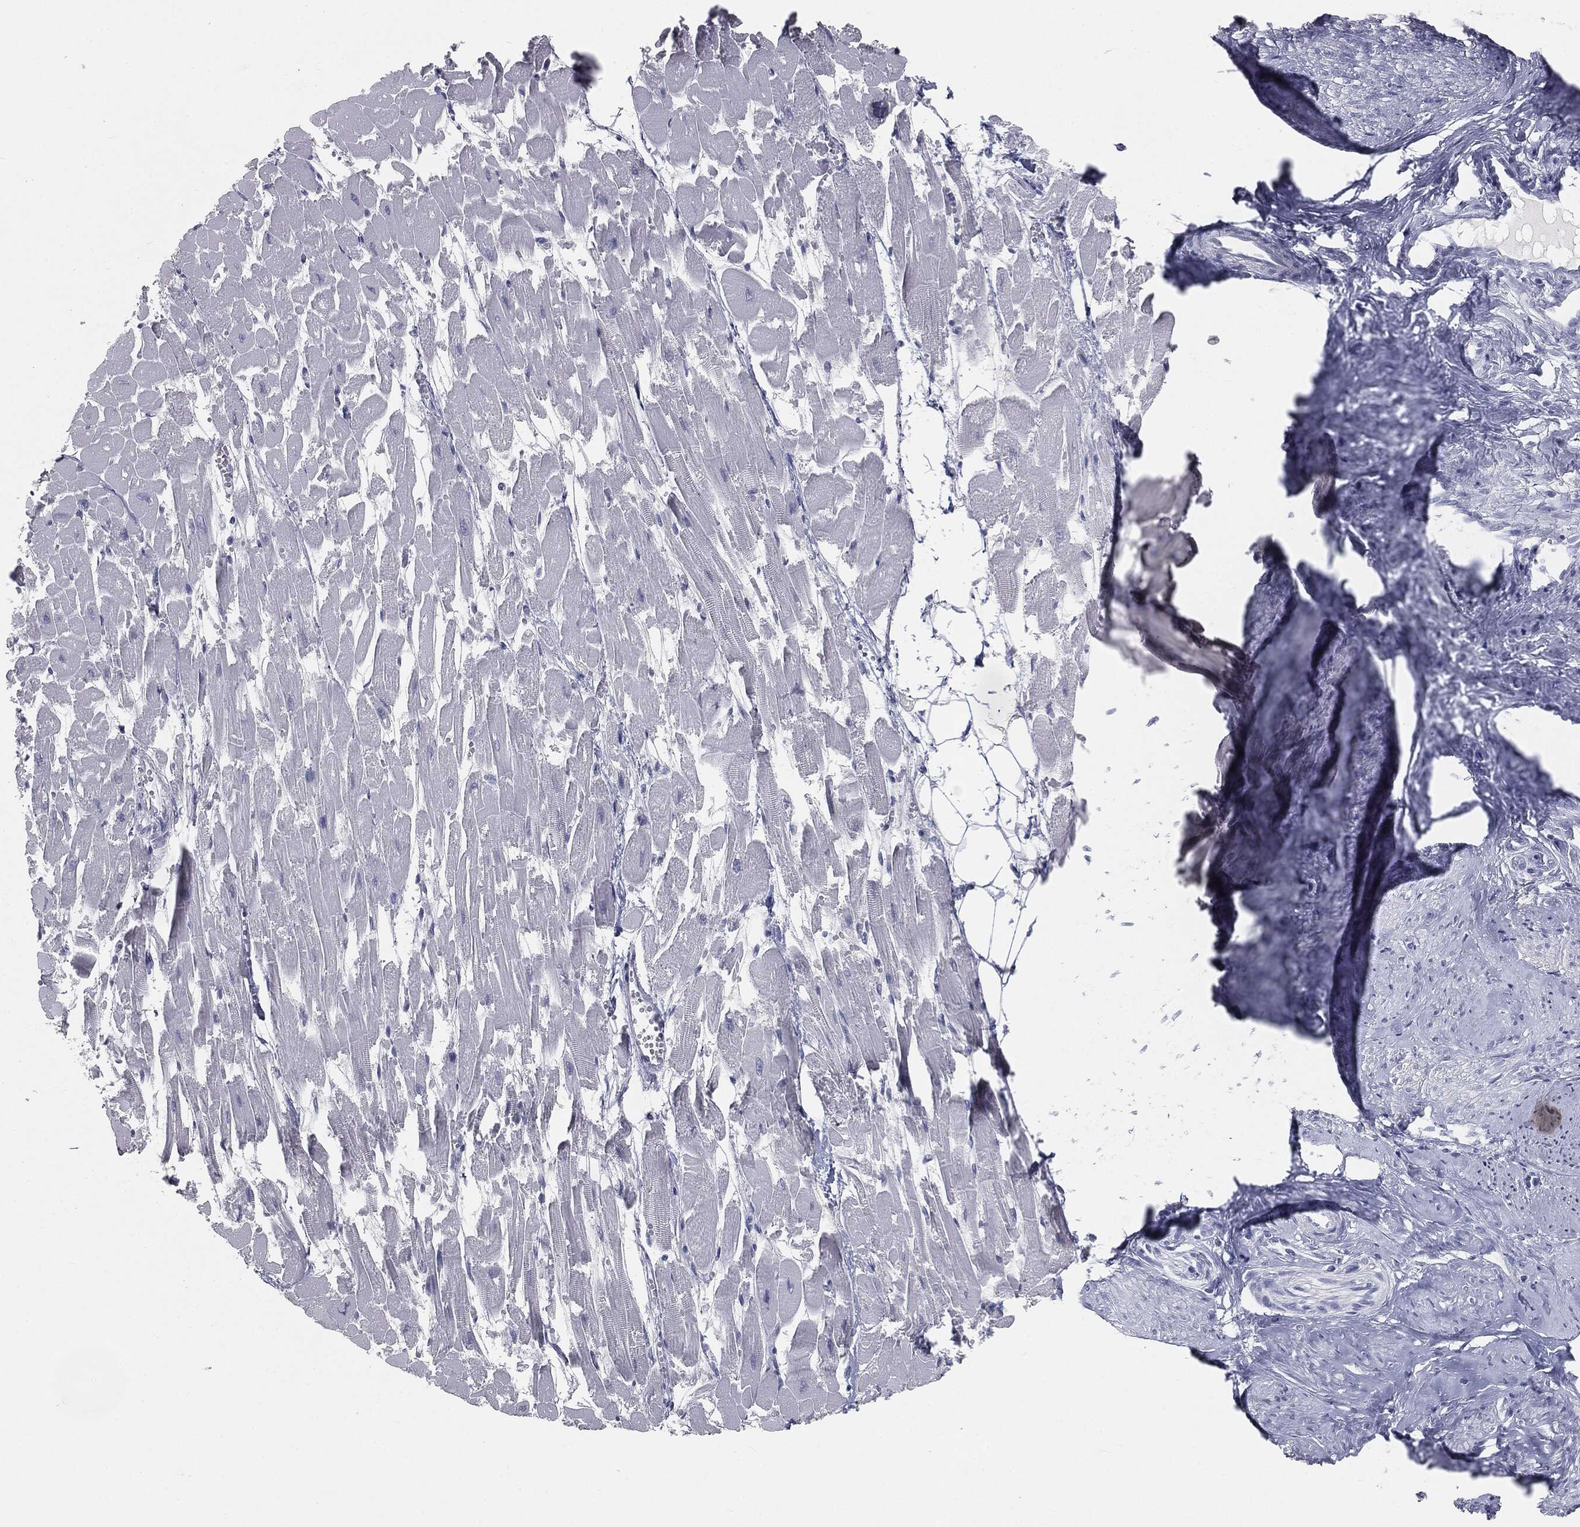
{"staining": {"intensity": "negative", "quantity": "none", "location": "none"}, "tissue": "heart muscle", "cell_type": "Cardiomyocytes", "image_type": "normal", "snomed": [{"axis": "morphology", "description": "Normal tissue, NOS"}, {"axis": "topography", "description": "Heart"}], "caption": "The micrograph shows no staining of cardiomyocytes in unremarkable heart muscle.", "gene": "PRAME", "patient": {"sex": "female", "age": 52}}